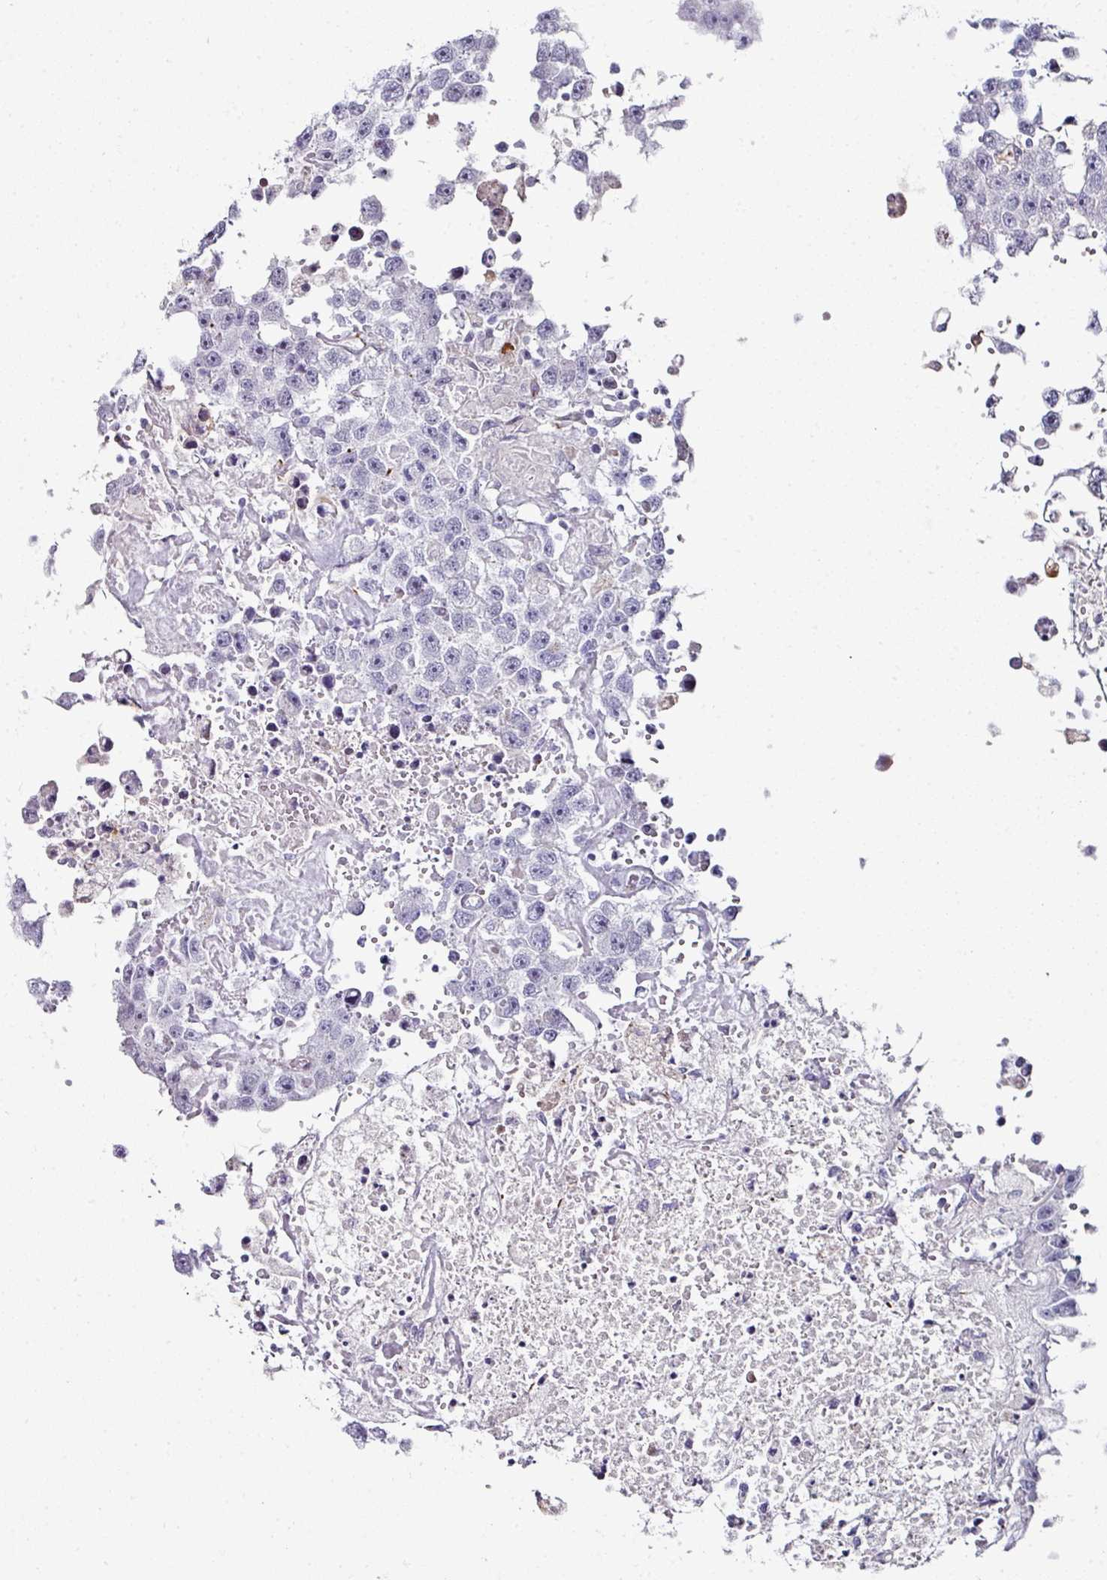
{"staining": {"intensity": "negative", "quantity": "none", "location": "none"}, "tissue": "testis cancer", "cell_type": "Tumor cells", "image_type": "cancer", "snomed": [{"axis": "morphology", "description": "Carcinoma, Embryonal, NOS"}, {"axis": "topography", "description": "Testis"}], "caption": "High magnification brightfield microscopy of testis cancer stained with DAB (3,3'-diaminobenzidine) (brown) and counterstained with hematoxylin (blue): tumor cells show no significant positivity. (DAB (3,3'-diaminobenzidine) immunohistochemistry, high magnification).", "gene": "TMPRSS9", "patient": {"sex": "male", "age": 83}}